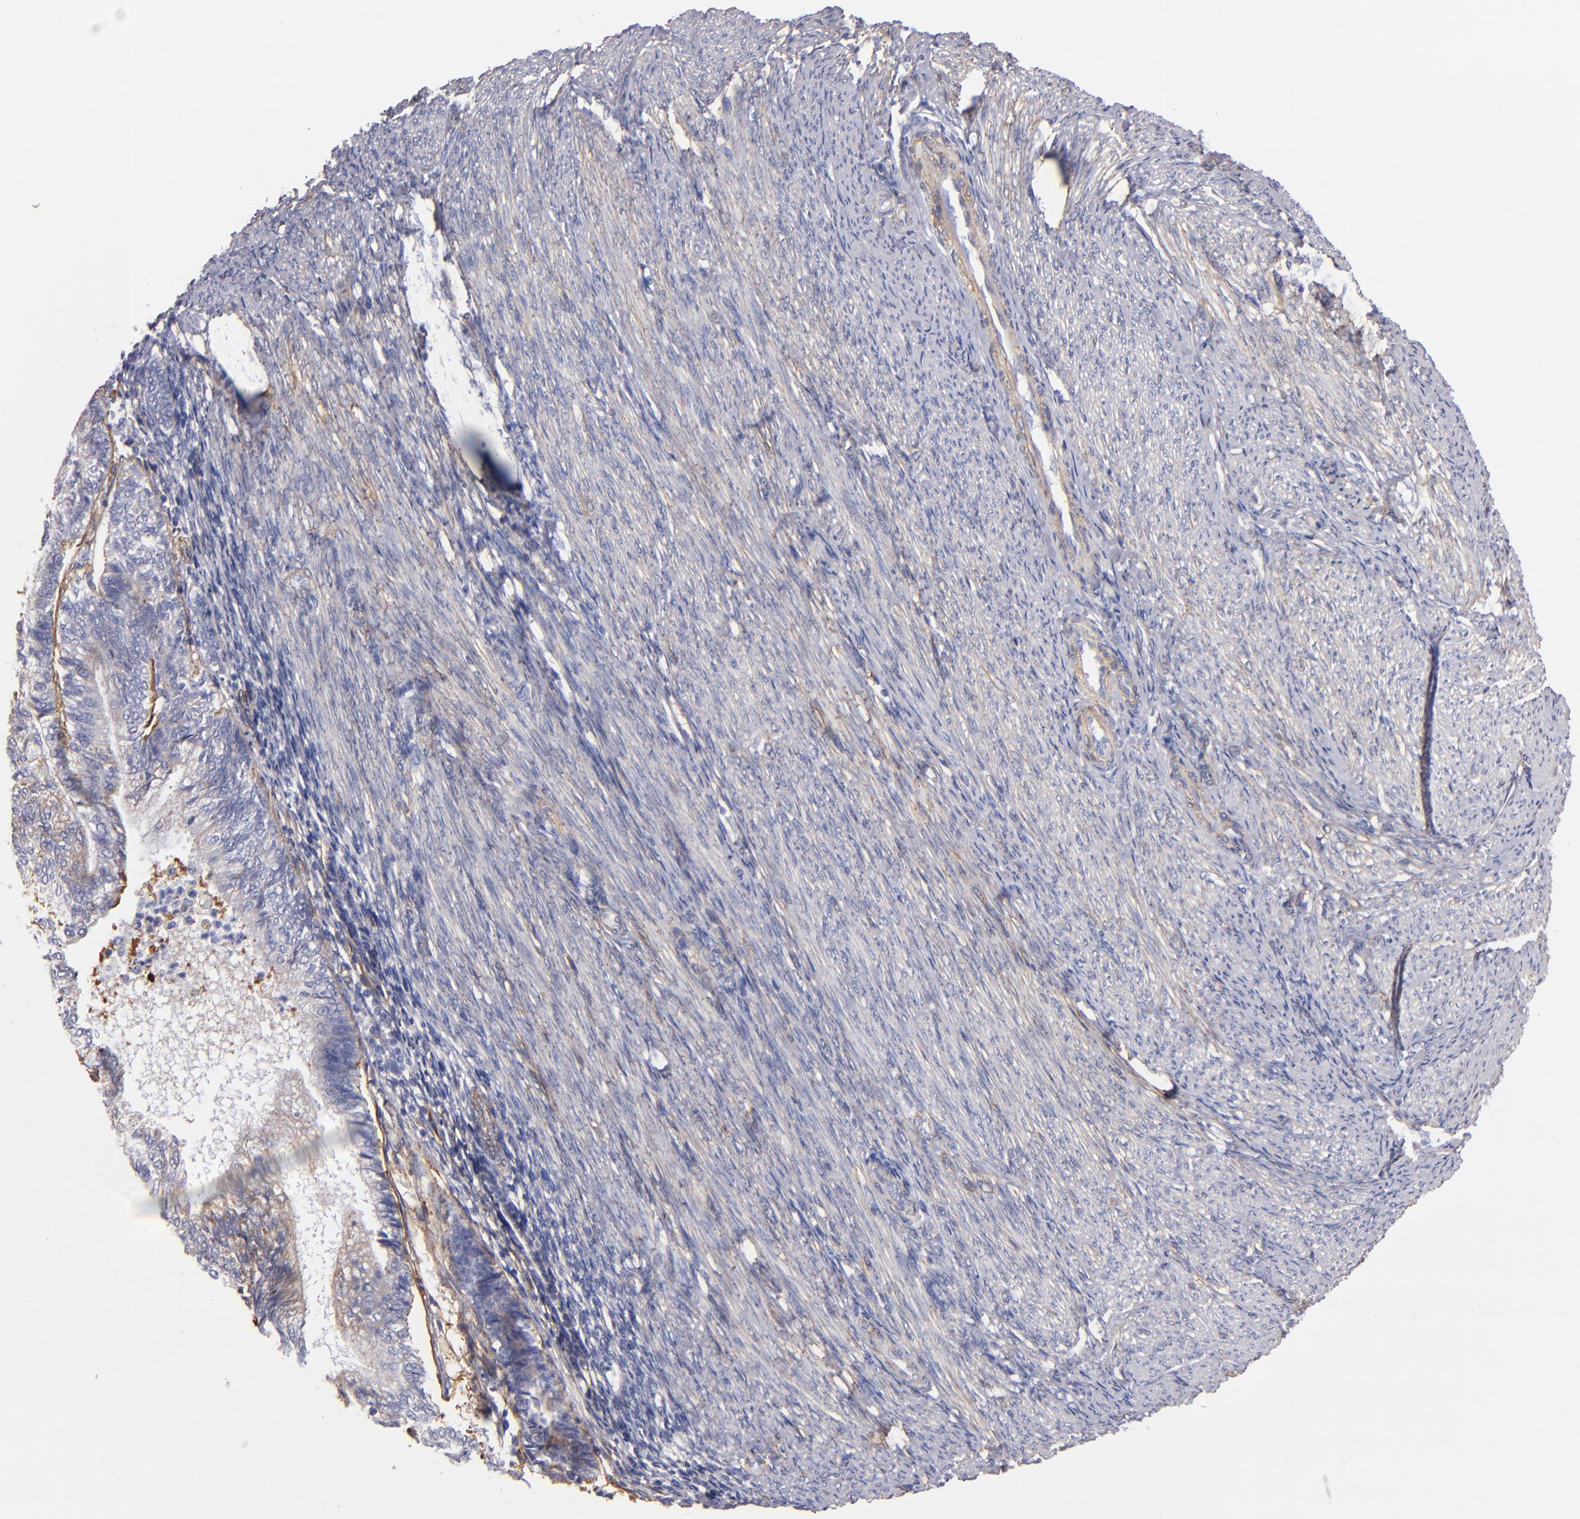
{"staining": {"intensity": "weak", "quantity": ">75%", "location": "cytoplasmic/membranous"}, "tissue": "endometrial cancer", "cell_type": "Tumor cells", "image_type": "cancer", "snomed": [{"axis": "morphology", "description": "Adenocarcinoma, NOS"}, {"axis": "topography", "description": "Endometrium"}], "caption": "Weak cytoplasmic/membranous positivity for a protein is seen in approximately >75% of tumor cells of endometrial cancer (adenocarcinoma) using IHC.", "gene": "LAMC1", "patient": {"sex": "female", "age": 55}}